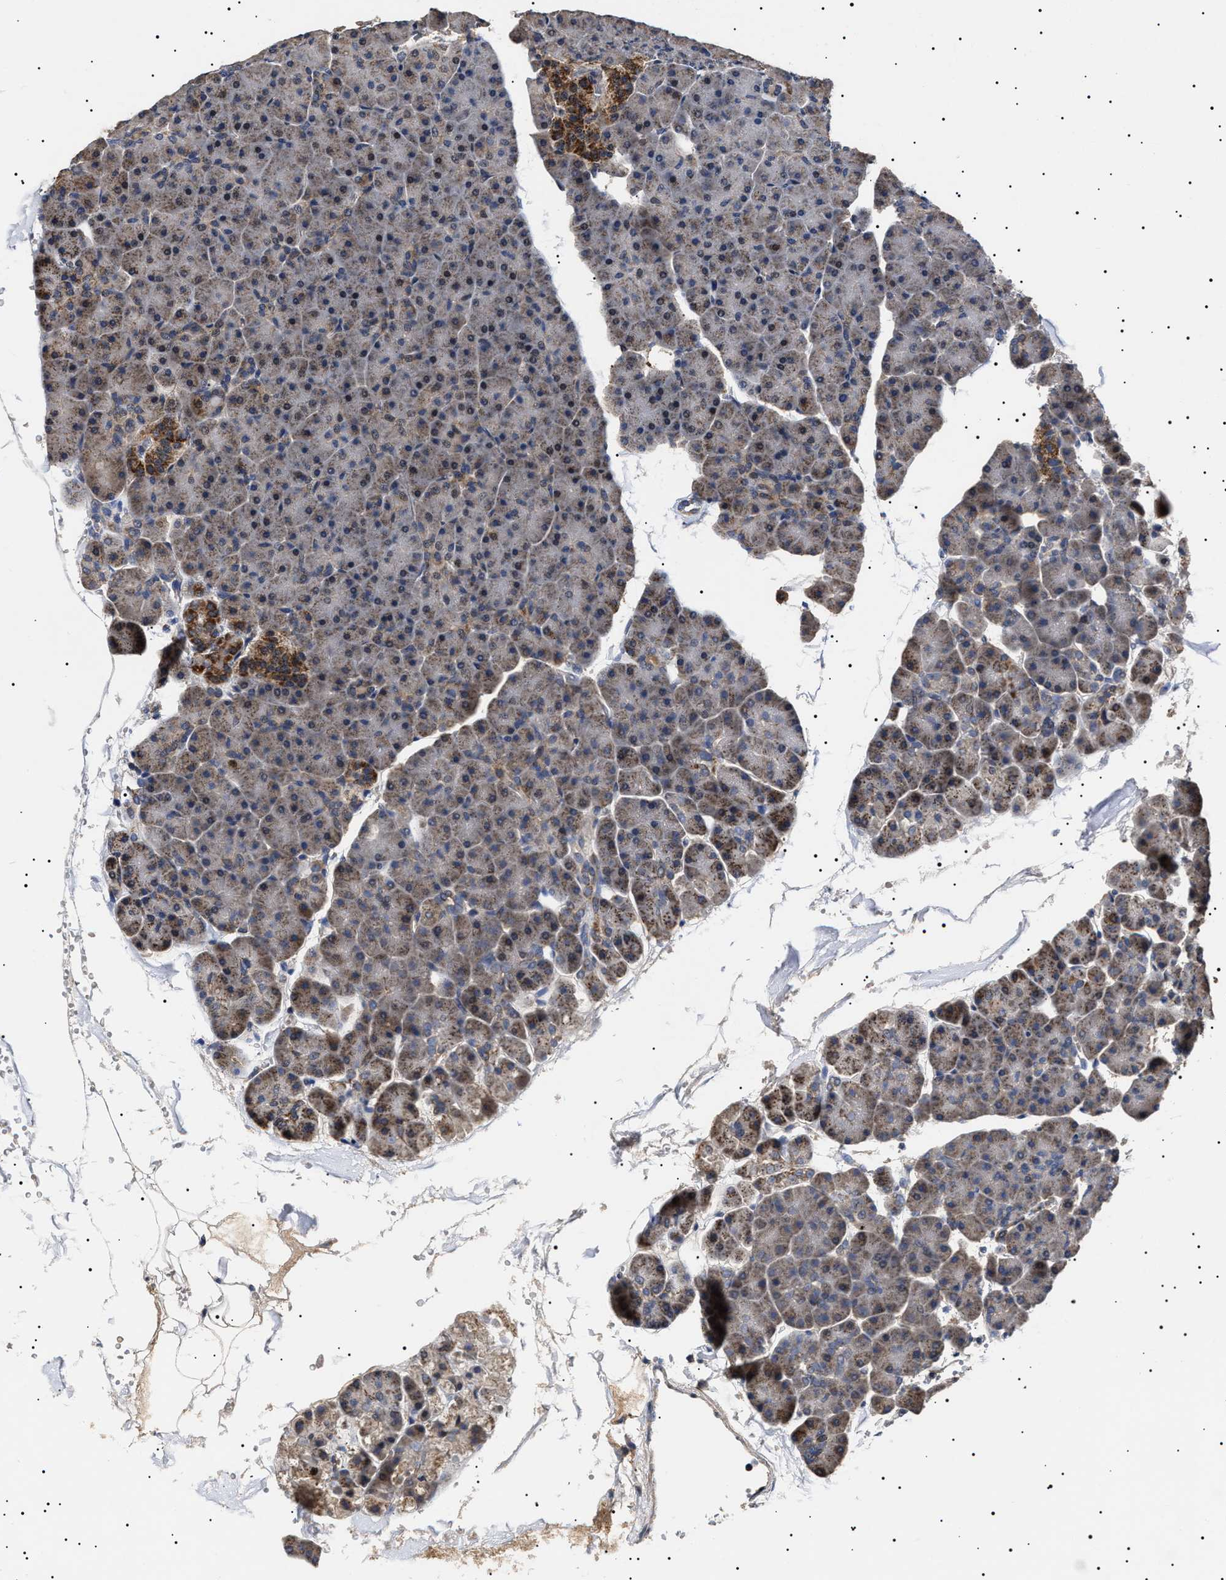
{"staining": {"intensity": "moderate", "quantity": "<25%", "location": "cytoplasmic/membranous"}, "tissue": "pancreas", "cell_type": "Exocrine glandular cells", "image_type": "normal", "snomed": [{"axis": "morphology", "description": "Normal tissue, NOS"}, {"axis": "topography", "description": "Pancreas"}], "caption": "Immunohistochemistry (IHC) image of normal human pancreas stained for a protein (brown), which exhibits low levels of moderate cytoplasmic/membranous positivity in about <25% of exocrine glandular cells.", "gene": "RAB34", "patient": {"sex": "male", "age": 35}}